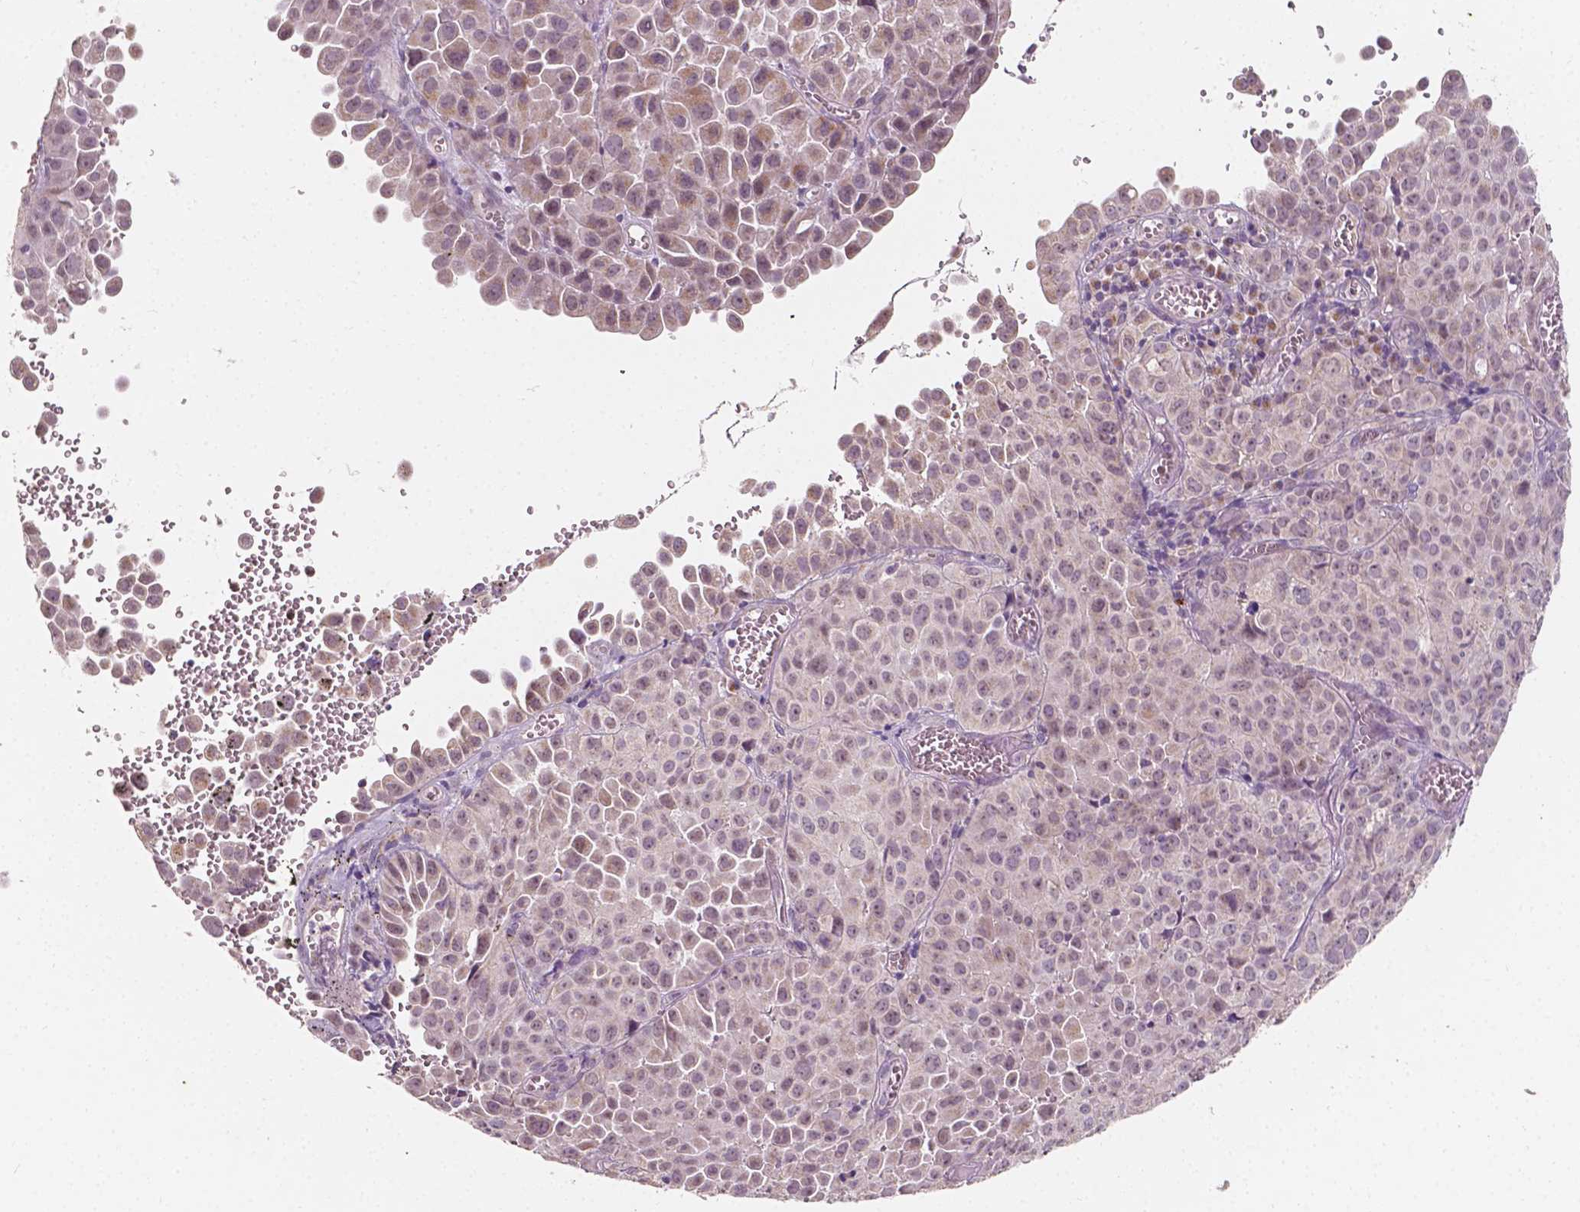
{"staining": {"intensity": "weak", "quantity": "<25%", "location": "cytoplasmic/membranous,nuclear"}, "tissue": "cervical cancer", "cell_type": "Tumor cells", "image_type": "cancer", "snomed": [{"axis": "morphology", "description": "Squamous cell carcinoma, NOS"}, {"axis": "topography", "description": "Cervix"}], "caption": "Tumor cells show no significant expression in squamous cell carcinoma (cervical). (Immunohistochemistry, brightfield microscopy, high magnification).", "gene": "SIRT2", "patient": {"sex": "female", "age": 55}}